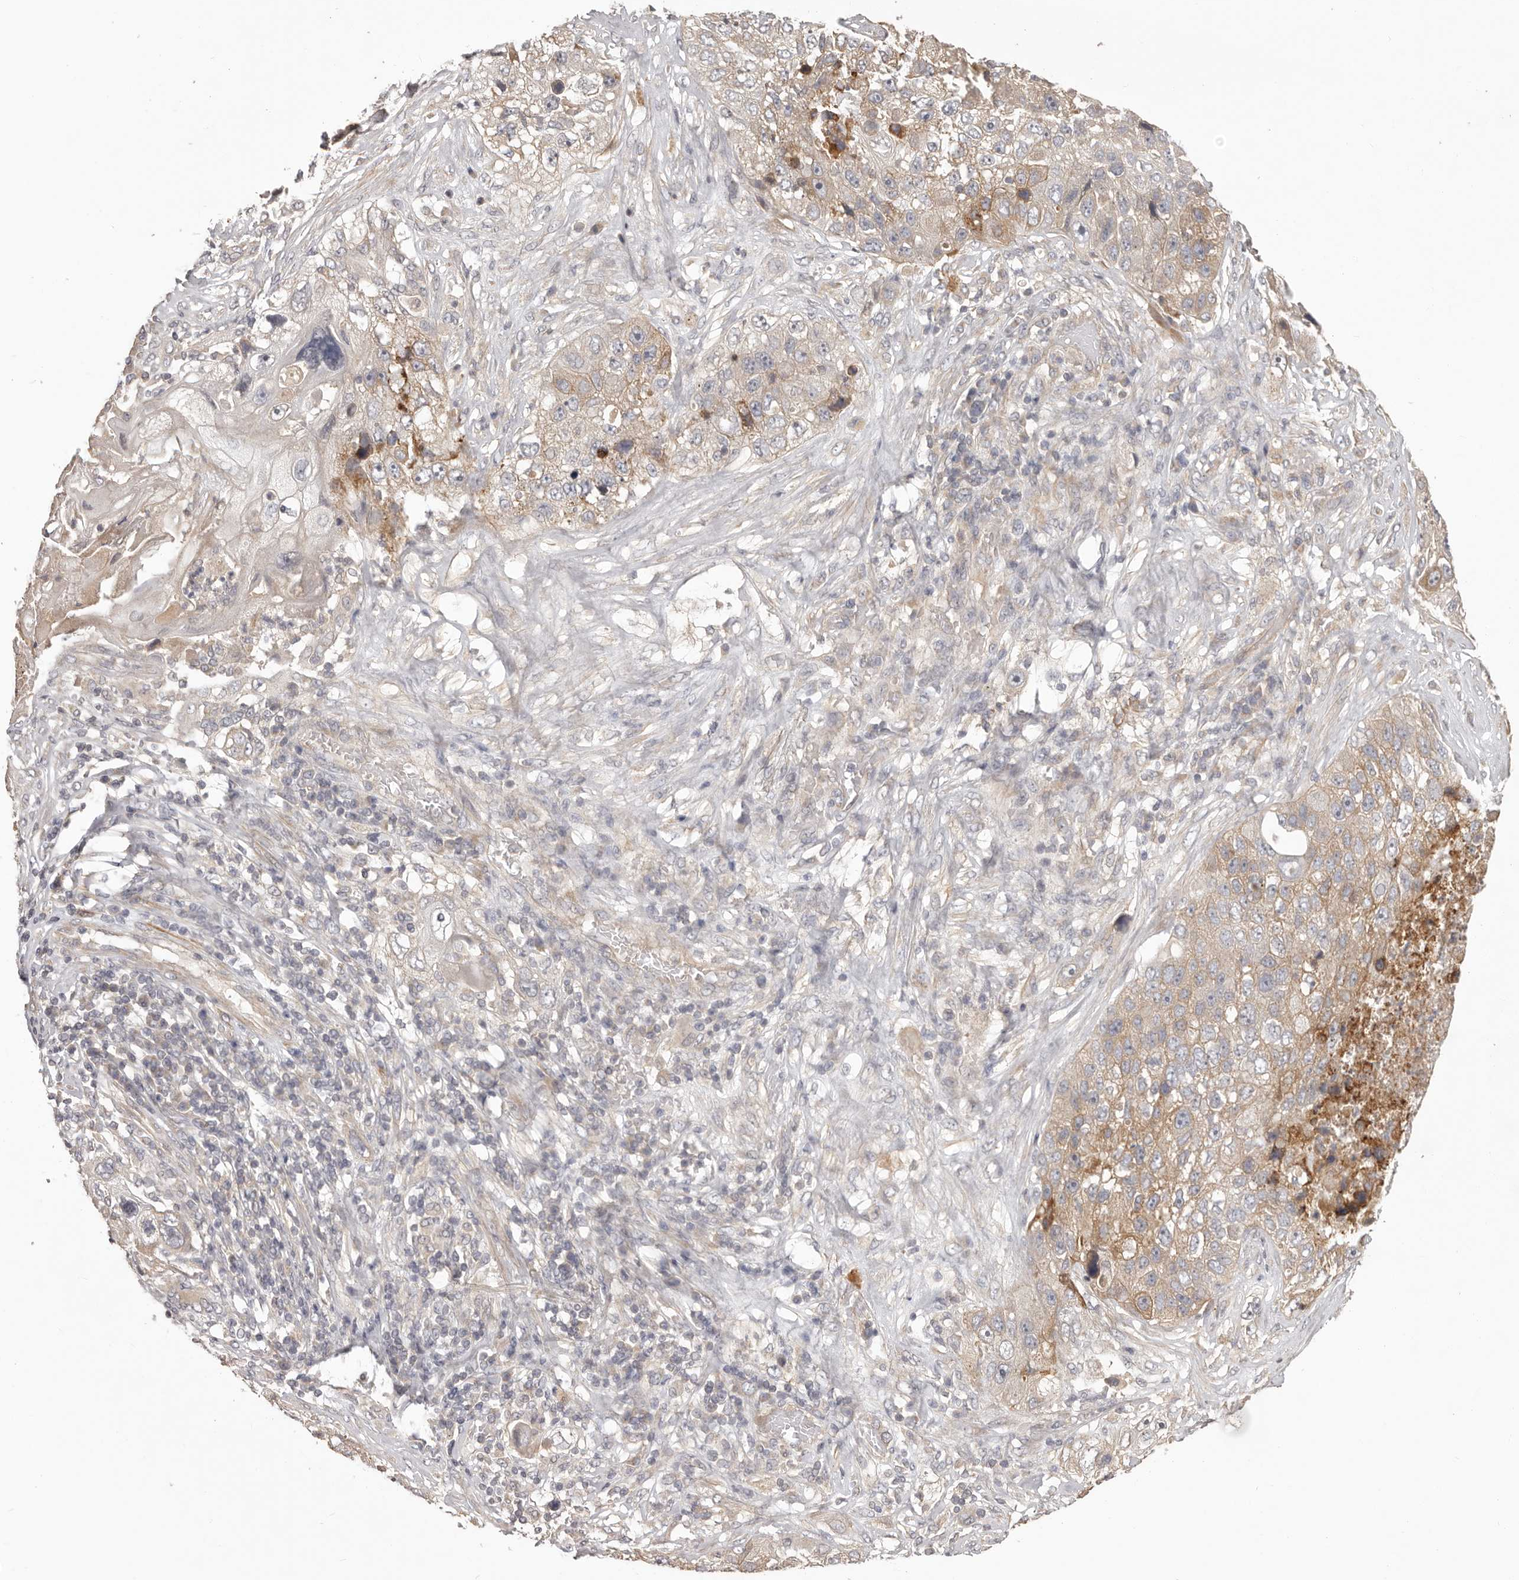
{"staining": {"intensity": "weak", "quantity": "25%-75%", "location": "cytoplasmic/membranous"}, "tissue": "lung cancer", "cell_type": "Tumor cells", "image_type": "cancer", "snomed": [{"axis": "morphology", "description": "Squamous cell carcinoma, NOS"}, {"axis": "topography", "description": "Lung"}], "caption": "Squamous cell carcinoma (lung) was stained to show a protein in brown. There is low levels of weak cytoplasmic/membranous positivity in about 25%-75% of tumor cells. (brown staining indicates protein expression, while blue staining denotes nuclei).", "gene": "HRH1", "patient": {"sex": "male", "age": 61}}